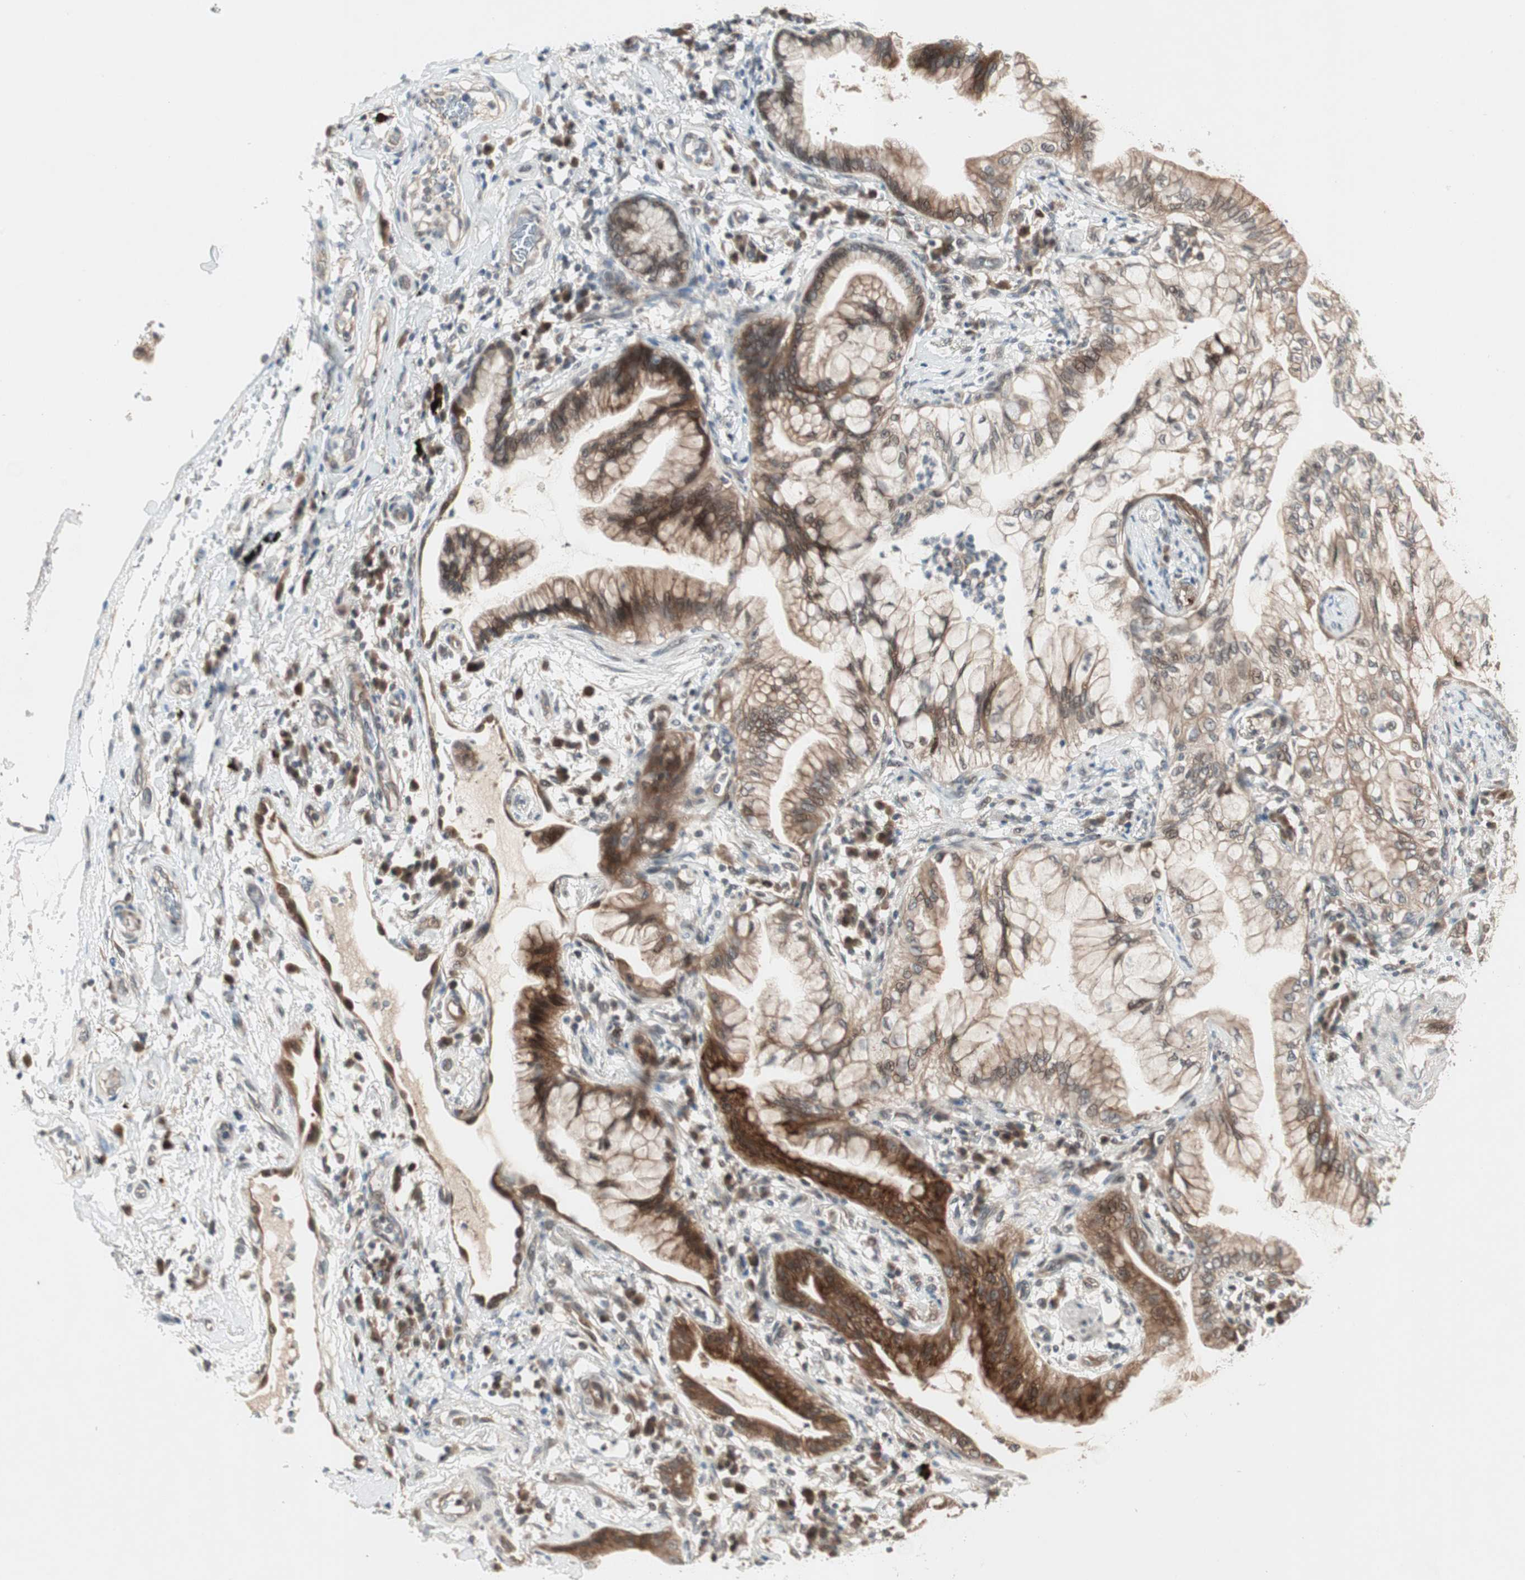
{"staining": {"intensity": "moderate", "quantity": "25%-75%", "location": "cytoplasmic/membranous"}, "tissue": "lung cancer", "cell_type": "Tumor cells", "image_type": "cancer", "snomed": [{"axis": "morphology", "description": "Adenocarcinoma, NOS"}, {"axis": "topography", "description": "Lung"}], "caption": "This micrograph reveals lung cancer stained with immunohistochemistry to label a protein in brown. The cytoplasmic/membranous of tumor cells show moderate positivity for the protein. Nuclei are counter-stained blue.", "gene": "PGBD1", "patient": {"sex": "female", "age": 70}}